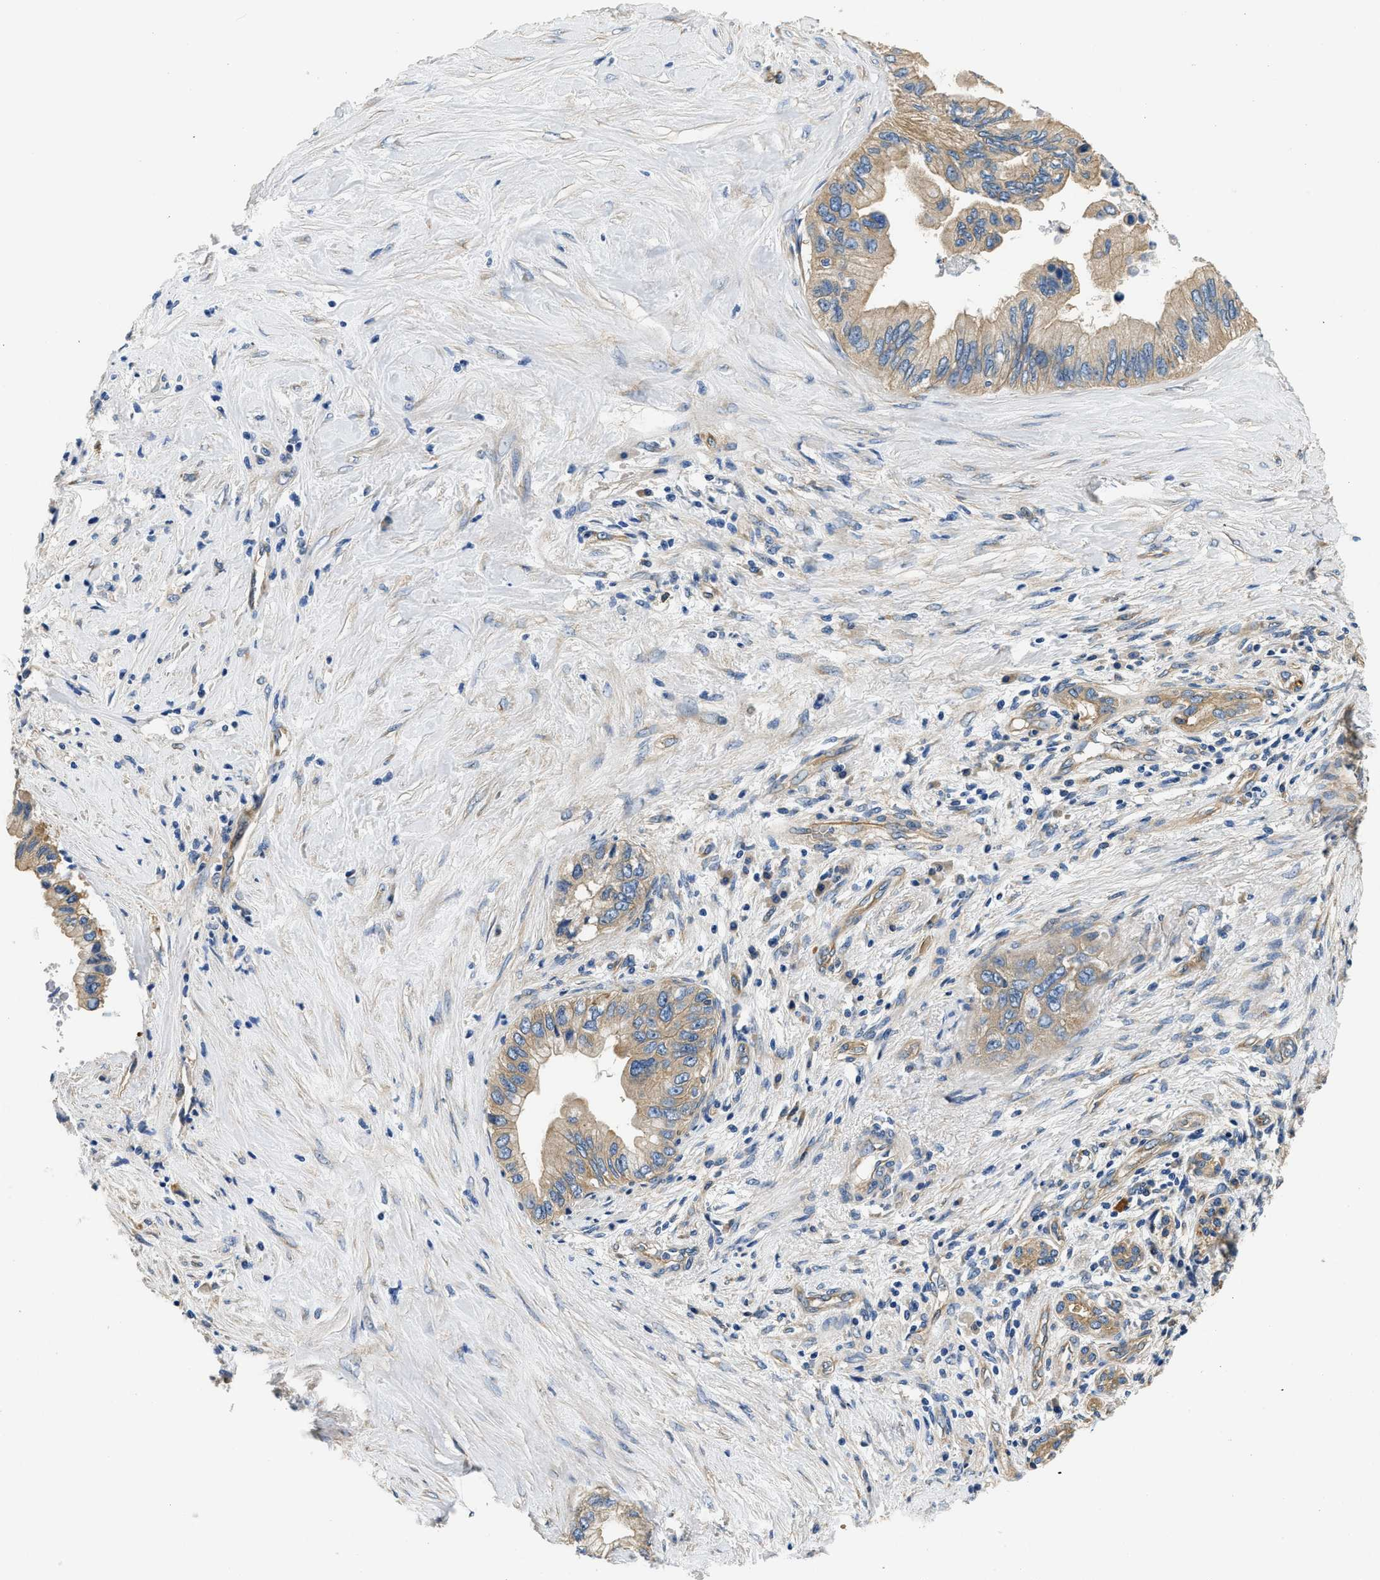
{"staining": {"intensity": "moderate", "quantity": ">75%", "location": "cytoplasmic/membranous"}, "tissue": "pancreatic cancer", "cell_type": "Tumor cells", "image_type": "cancer", "snomed": [{"axis": "morphology", "description": "Adenocarcinoma, NOS"}, {"axis": "topography", "description": "Pancreas"}], "caption": "IHC histopathology image of human pancreatic adenocarcinoma stained for a protein (brown), which reveals medium levels of moderate cytoplasmic/membranous staining in about >75% of tumor cells.", "gene": "CSDE1", "patient": {"sex": "female", "age": 73}}